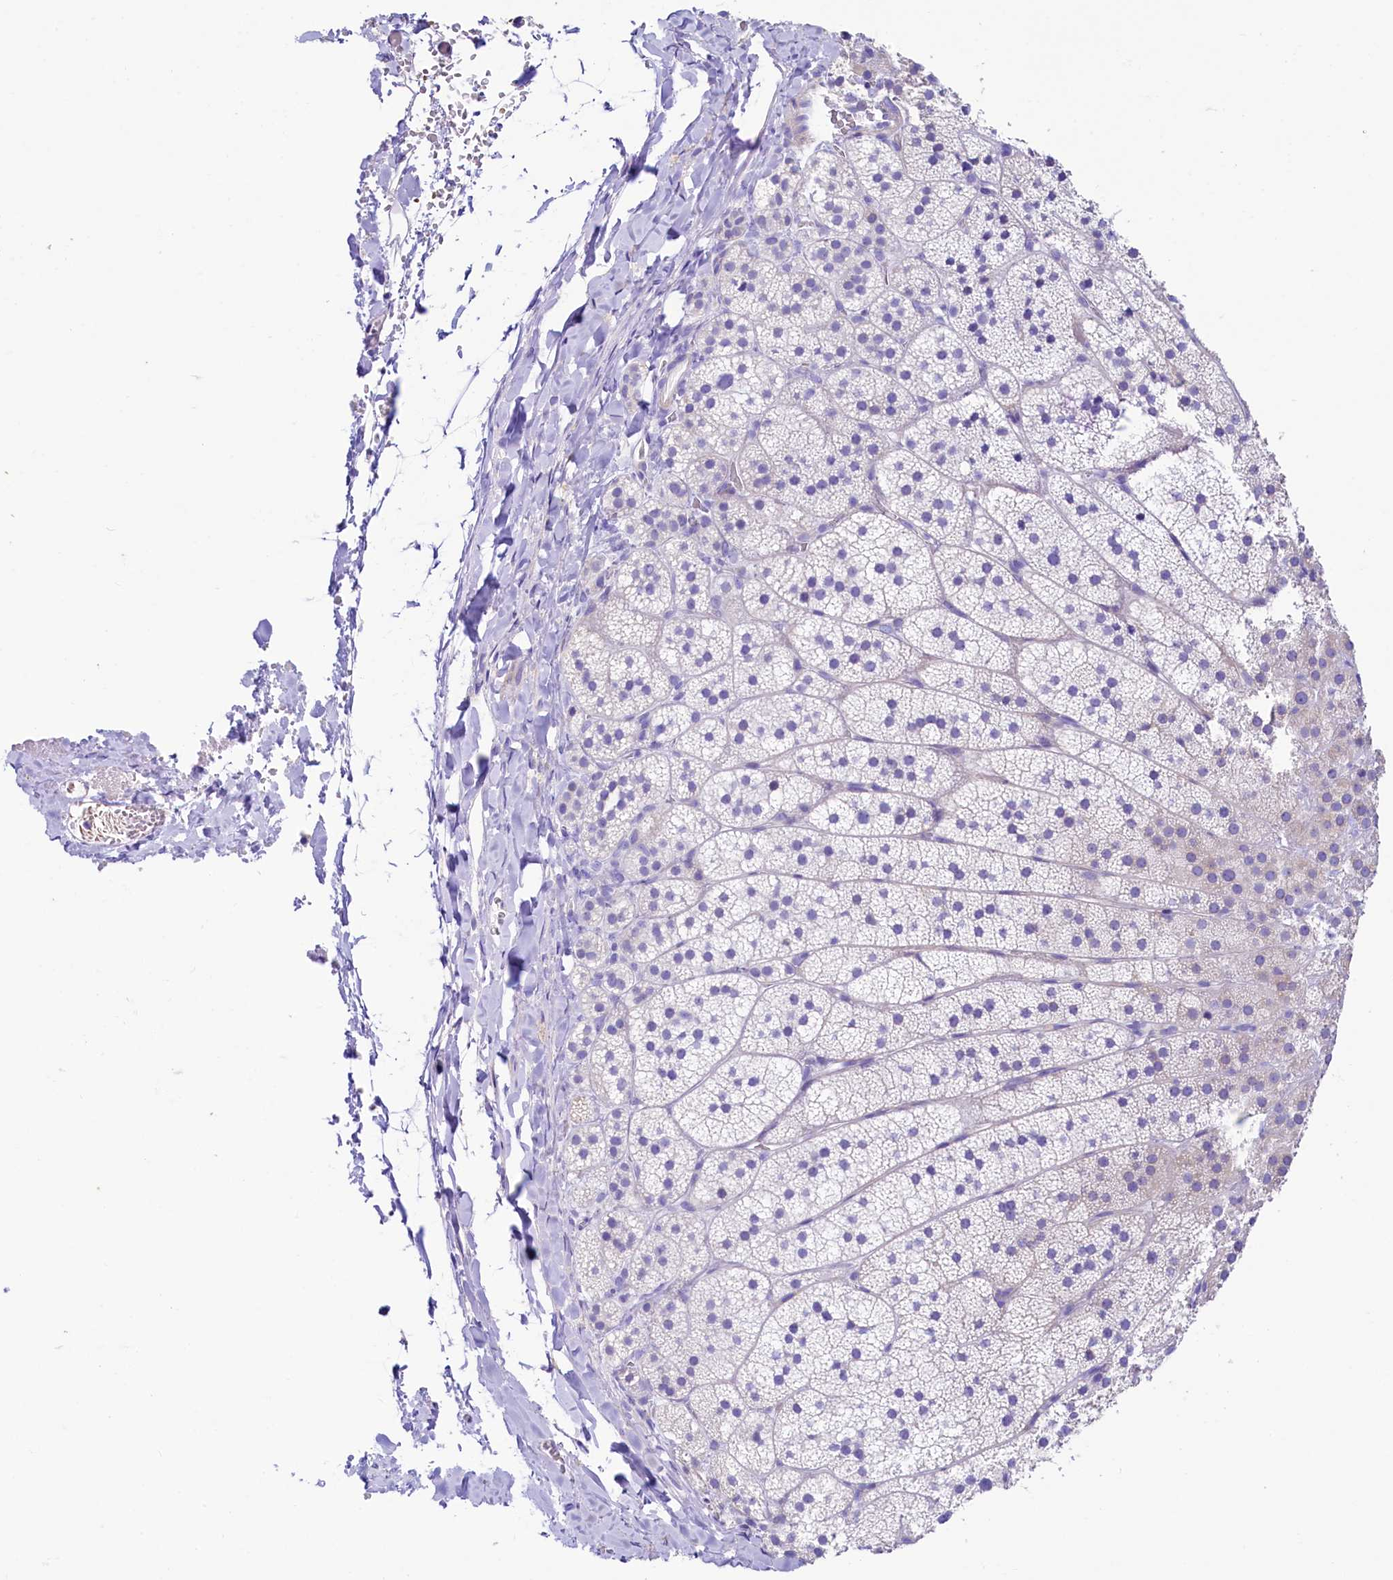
{"staining": {"intensity": "negative", "quantity": "none", "location": "none"}, "tissue": "adrenal gland", "cell_type": "Glandular cells", "image_type": "normal", "snomed": [{"axis": "morphology", "description": "Normal tissue, NOS"}, {"axis": "topography", "description": "Adrenal gland"}], "caption": "Glandular cells show no significant protein staining in unremarkable adrenal gland. (Brightfield microscopy of DAB immunohistochemistry at high magnification).", "gene": "RBP3", "patient": {"sex": "female", "age": 44}}